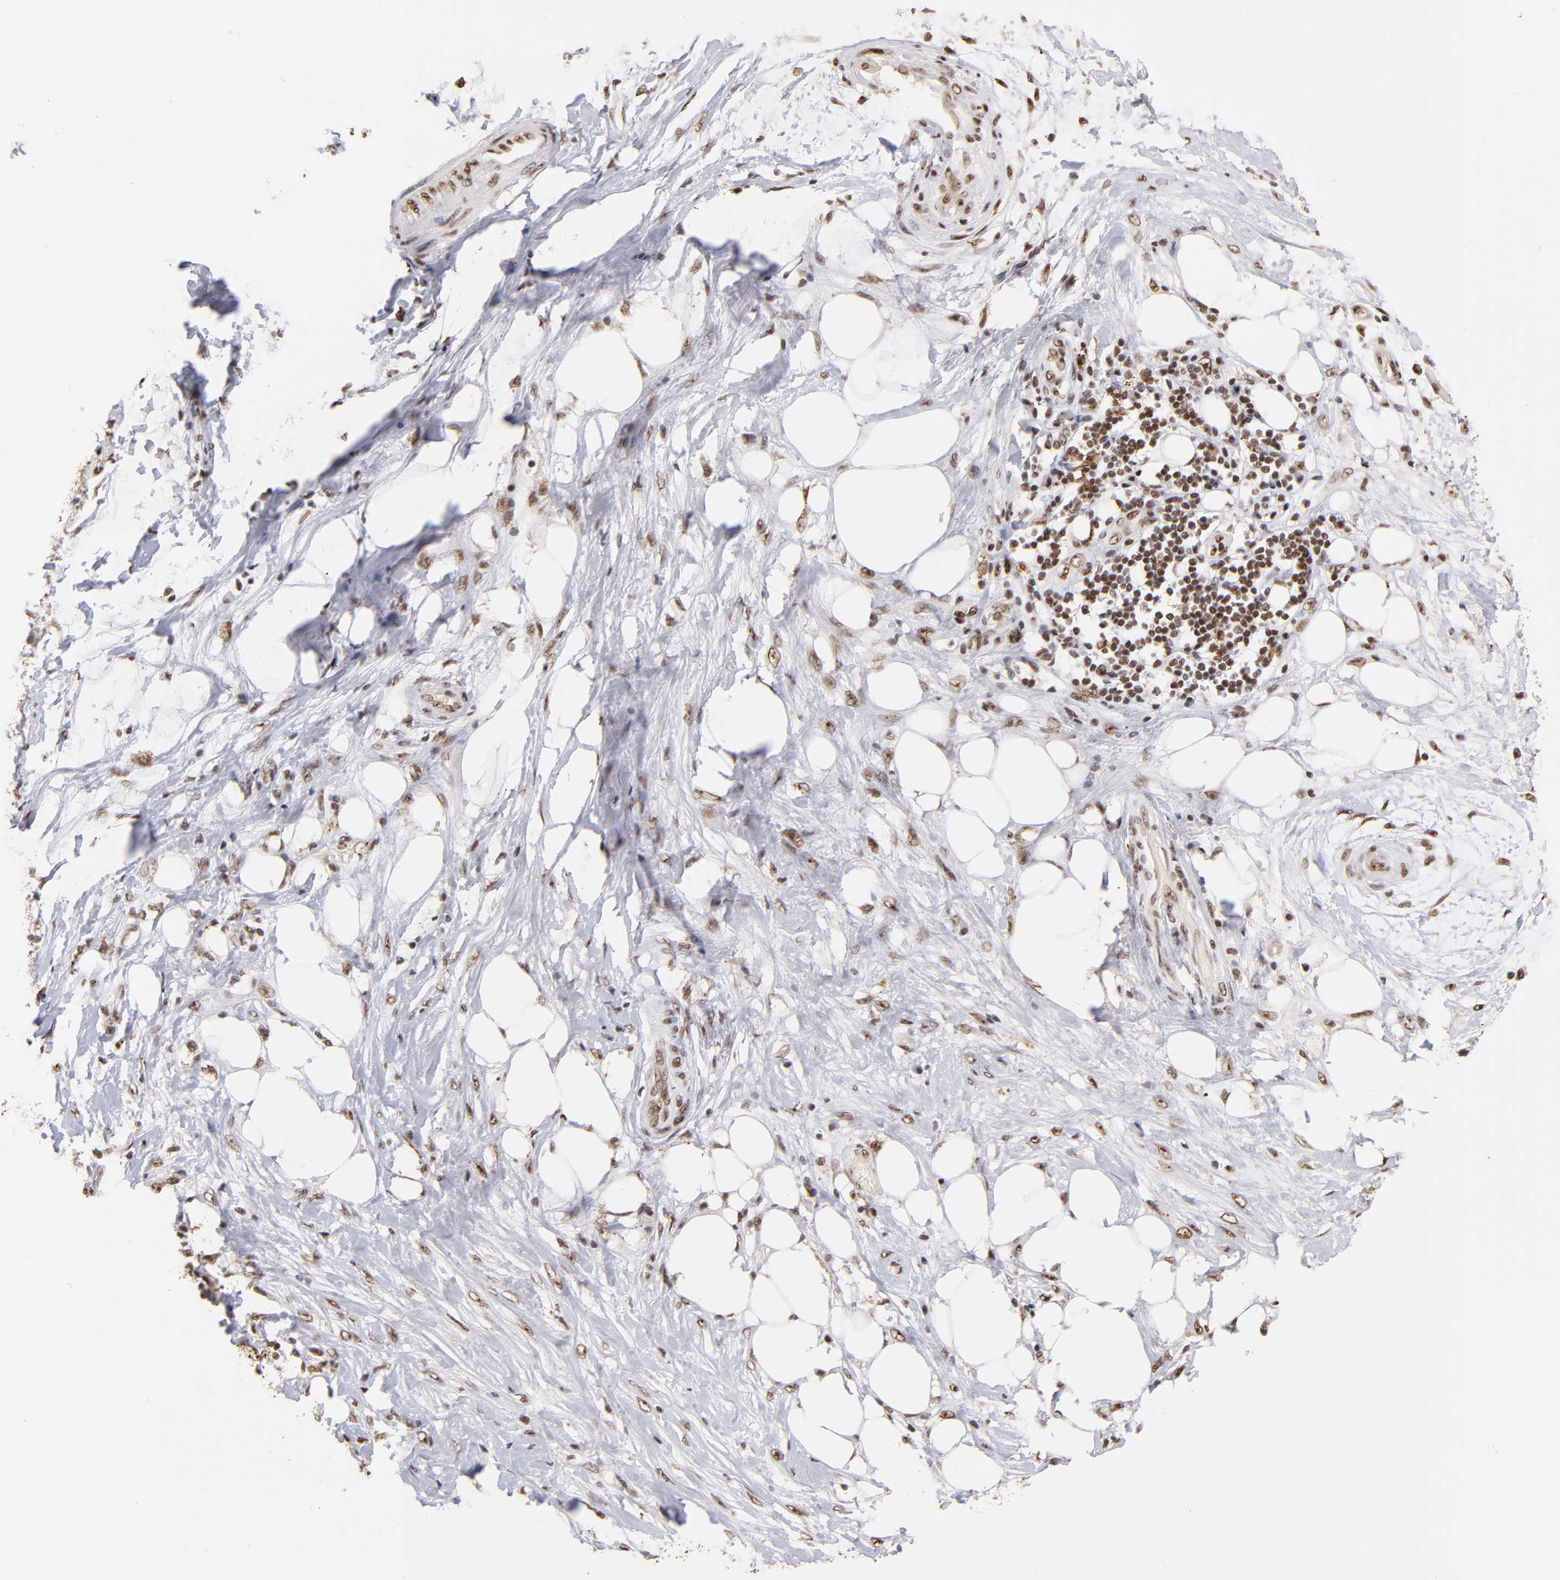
{"staining": {"intensity": "strong", "quantity": ">75%", "location": "nuclear"}, "tissue": "lung cancer", "cell_type": "Tumor cells", "image_type": "cancer", "snomed": [{"axis": "morphology", "description": "Inflammation, NOS"}, {"axis": "morphology", "description": "Squamous cell carcinoma, NOS"}, {"axis": "topography", "description": "Lymph node"}, {"axis": "topography", "description": "Soft tissue"}, {"axis": "topography", "description": "Lung"}], "caption": "Protein staining of lung cancer tissue shows strong nuclear expression in approximately >75% of tumor cells.", "gene": "ZNF146", "patient": {"sex": "male", "age": 66}}